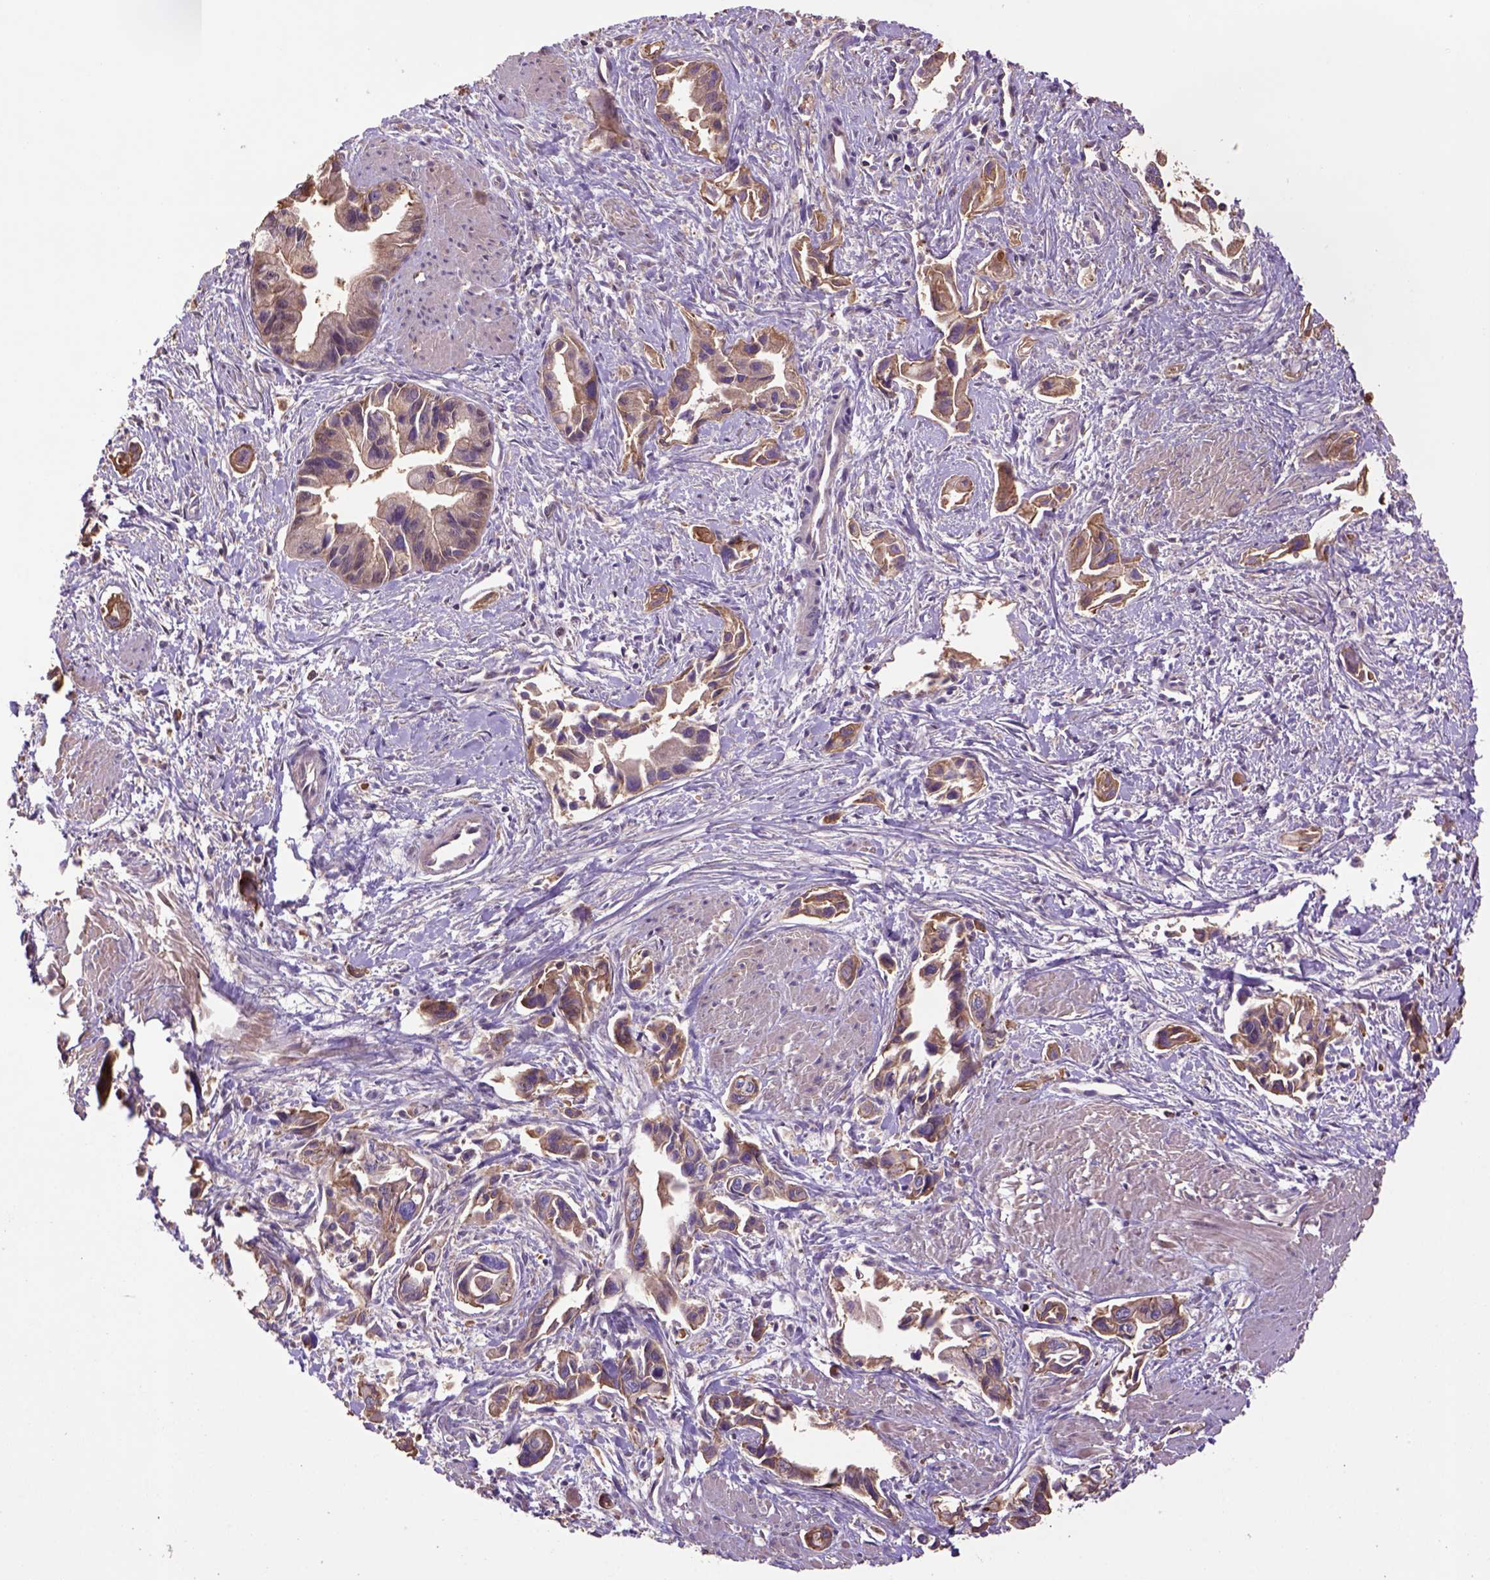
{"staining": {"intensity": "moderate", "quantity": ">75%", "location": "cytoplasmic/membranous"}, "tissue": "pancreatic cancer", "cell_type": "Tumor cells", "image_type": "cancer", "snomed": [{"axis": "morphology", "description": "Adenocarcinoma, NOS"}, {"axis": "topography", "description": "Pancreas"}], "caption": "High-magnification brightfield microscopy of pancreatic cancer stained with DAB (brown) and counterstained with hematoxylin (blue). tumor cells exhibit moderate cytoplasmic/membranous expression is seen in about>75% of cells.", "gene": "HSPBP1", "patient": {"sex": "female", "age": 61}}